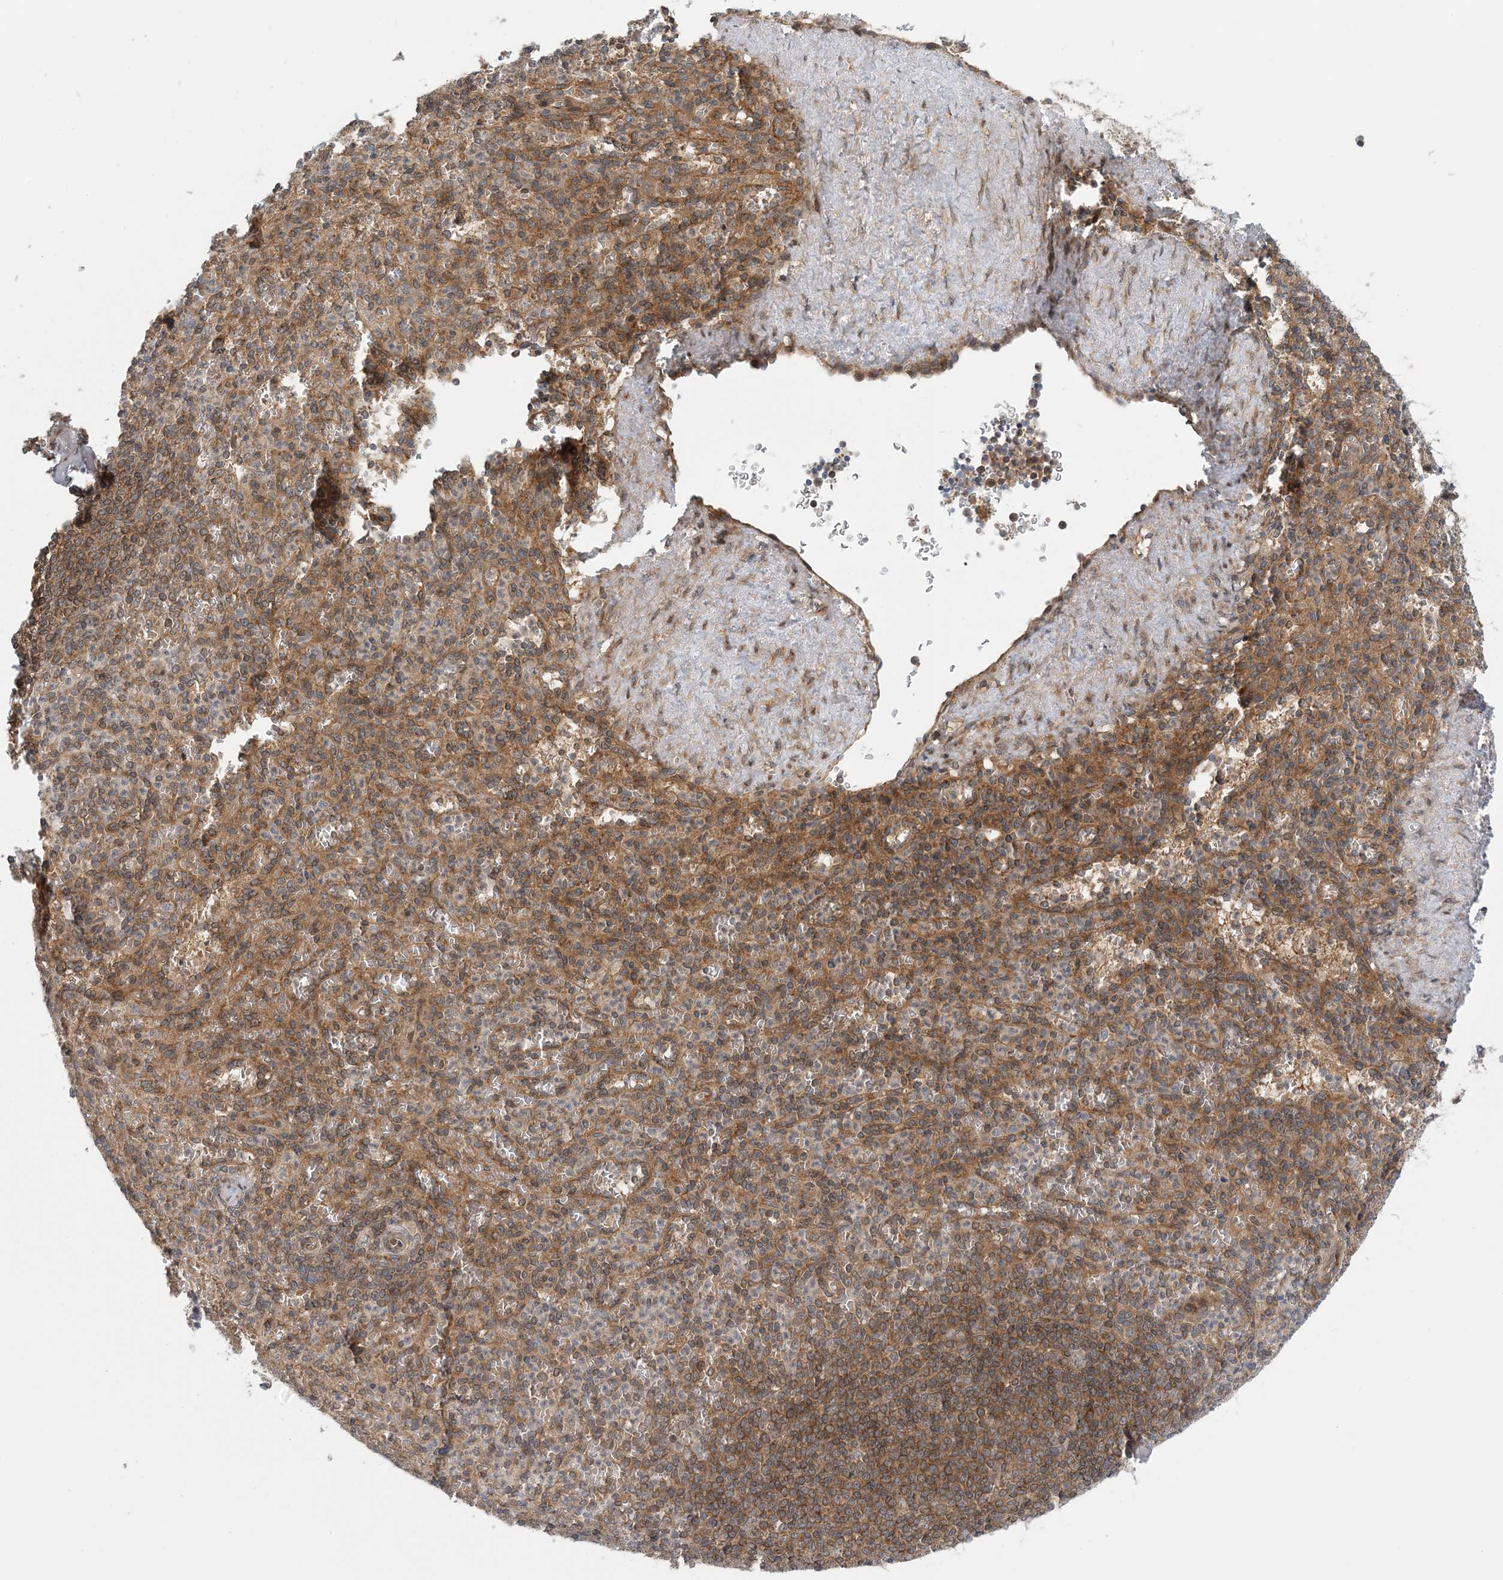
{"staining": {"intensity": "weak", "quantity": "<25%", "location": "cytoplasmic/membranous"}, "tissue": "spleen", "cell_type": "Cells in red pulp", "image_type": "normal", "snomed": [{"axis": "morphology", "description": "Normal tissue, NOS"}, {"axis": "topography", "description": "Spleen"}], "caption": "Immunohistochemistry of unremarkable human spleen demonstrates no positivity in cells in red pulp.", "gene": "ATP13A2", "patient": {"sex": "female", "age": 74}}